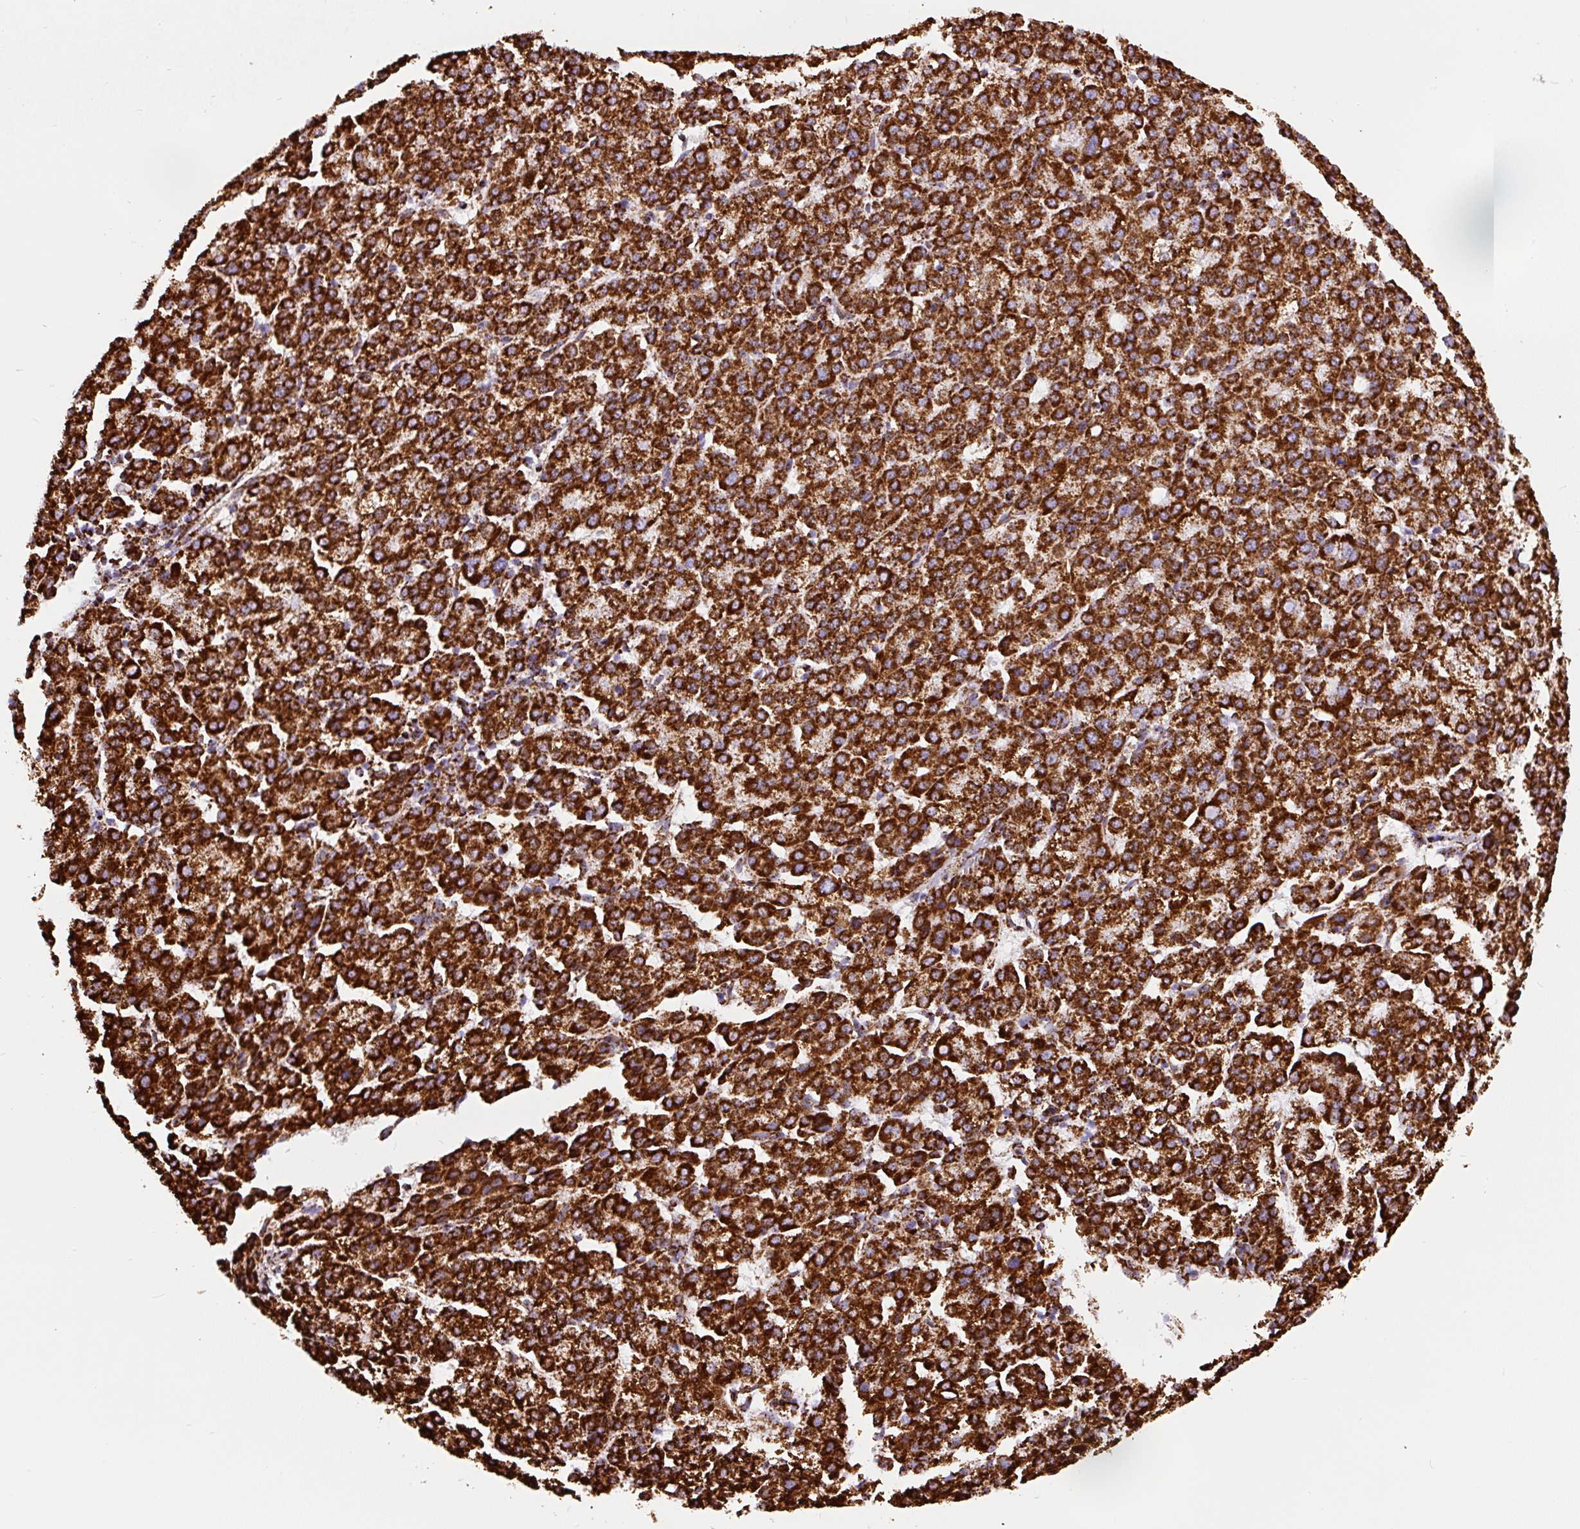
{"staining": {"intensity": "strong", "quantity": ">75%", "location": "cytoplasmic/membranous"}, "tissue": "liver cancer", "cell_type": "Tumor cells", "image_type": "cancer", "snomed": [{"axis": "morphology", "description": "Carcinoma, Hepatocellular, NOS"}, {"axis": "topography", "description": "Liver"}], "caption": "Protein staining shows strong cytoplasmic/membranous positivity in approximately >75% of tumor cells in liver hepatocellular carcinoma. The staining is performed using DAB brown chromogen to label protein expression. The nuclei are counter-stained blue using hematoxylin.", "gene": "ATP5F1A", "patient": {"sex": "female", "age": 58}}